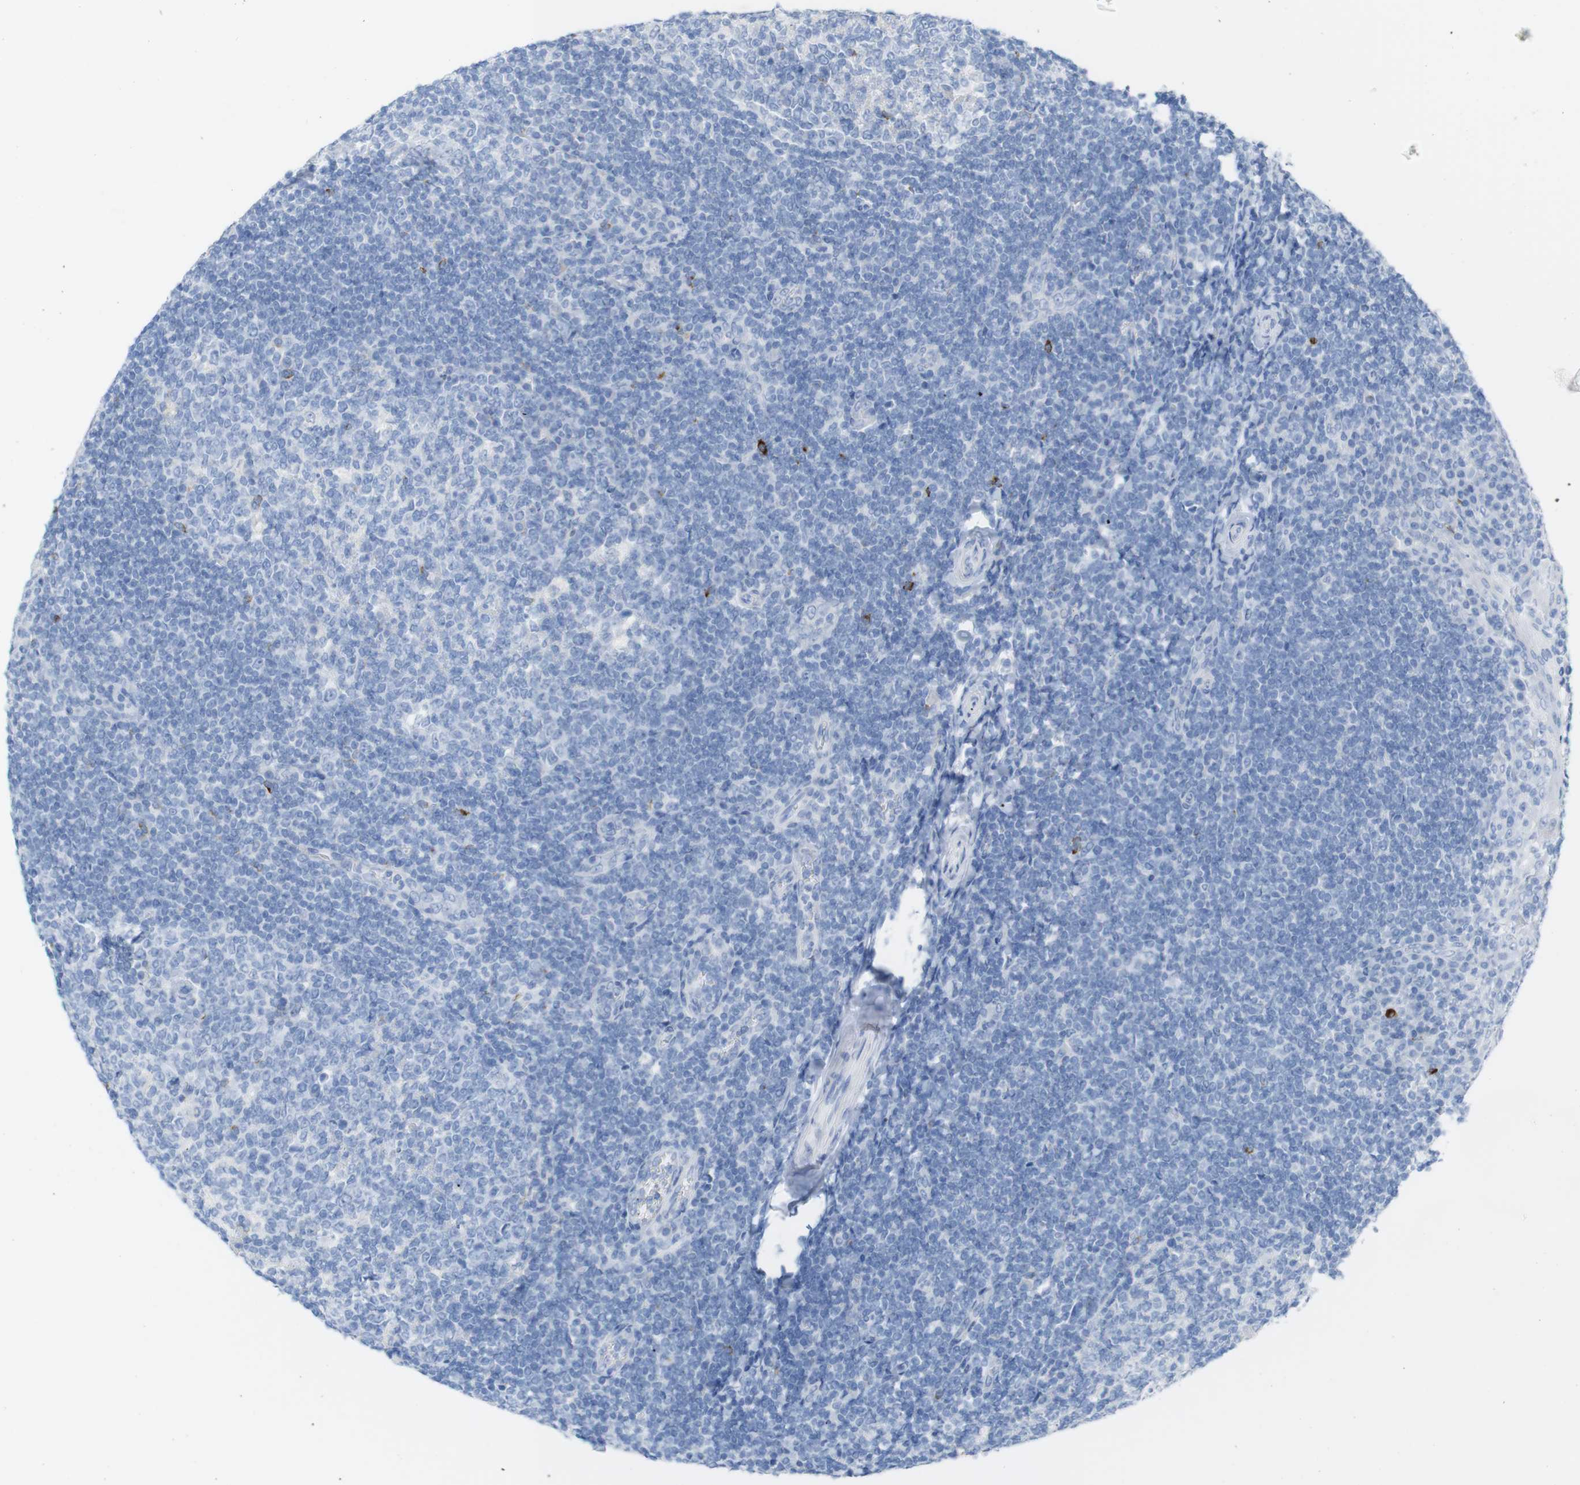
{"staining": {"intensity": "moderate", "quantity": "<25%", "location": "cytoplasmic/membranous"}, "tissue": "tonsil", "cell_type": "Germinal center cells", "image_type": "normal", "snomed": [{"axis": "morphology", "description": "Normal tissue, NOS"}, {"axis": "topography", "description": "Tonsil"}], "caption": "Moderate cytoplasmic/membranous expression for a protein is appreciated in approximately <25% of germinal center cells of benign tonsil using IHC.", "gene": "LAG3", "patient": {"sex": "male", "age": 31}}